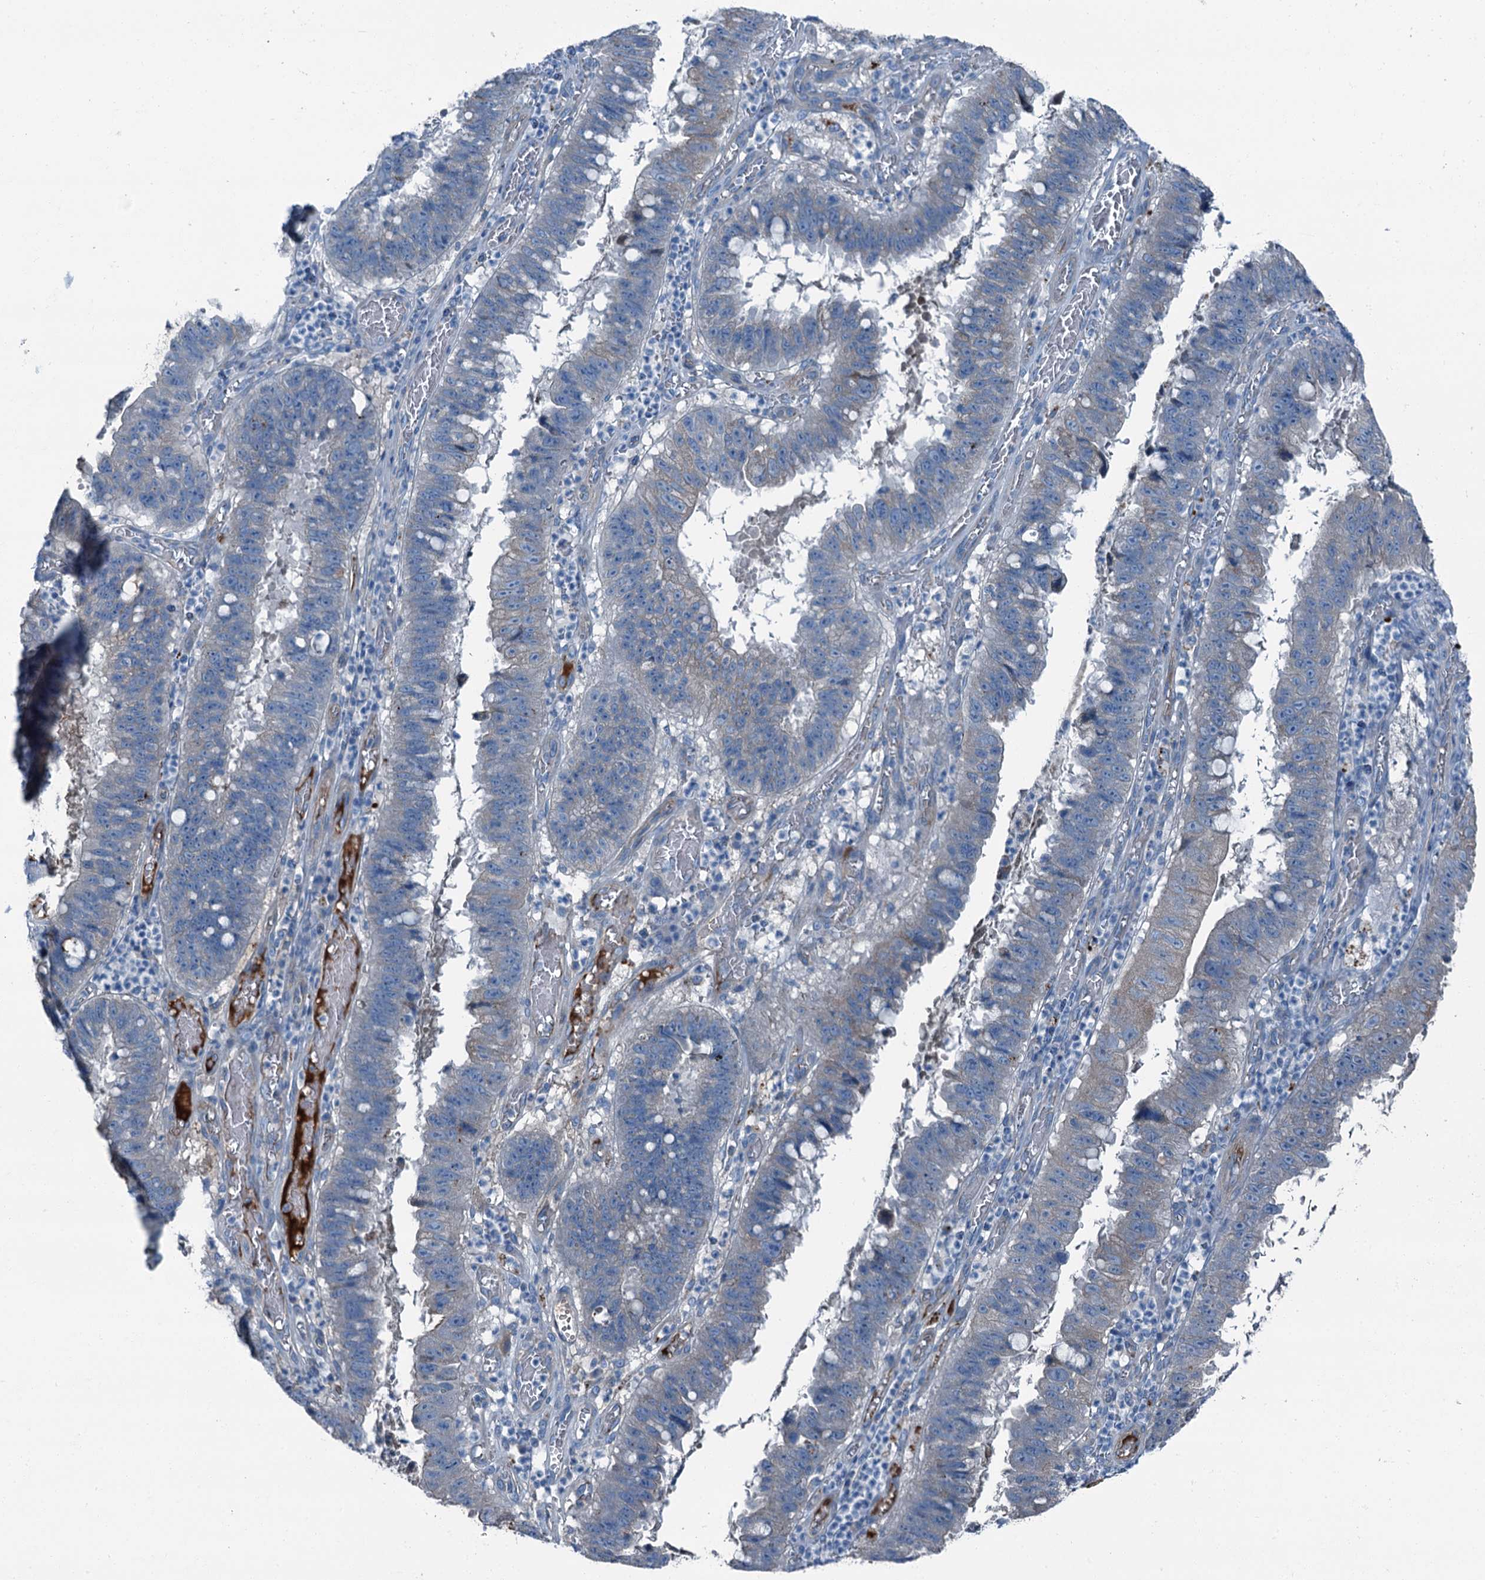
{"staining": {"intensity": "negative", "quantity": "none", "location": "none"}, "tissue": "stomach cancer", "cell_type": "Tumor cells", "image_type": "cancer", "snomed": [{"axis": "morphology", "description": "Adenocarcinoma, NOS"}, {"axis": "topography", "description": "Stomach"}], "caption": "This is an immunohistochemistry photomicrograph of human stomach cancer. There is no staining in tumor cells.", "gene": "AXL", "patient": {"sex": "male", "age": 59}}